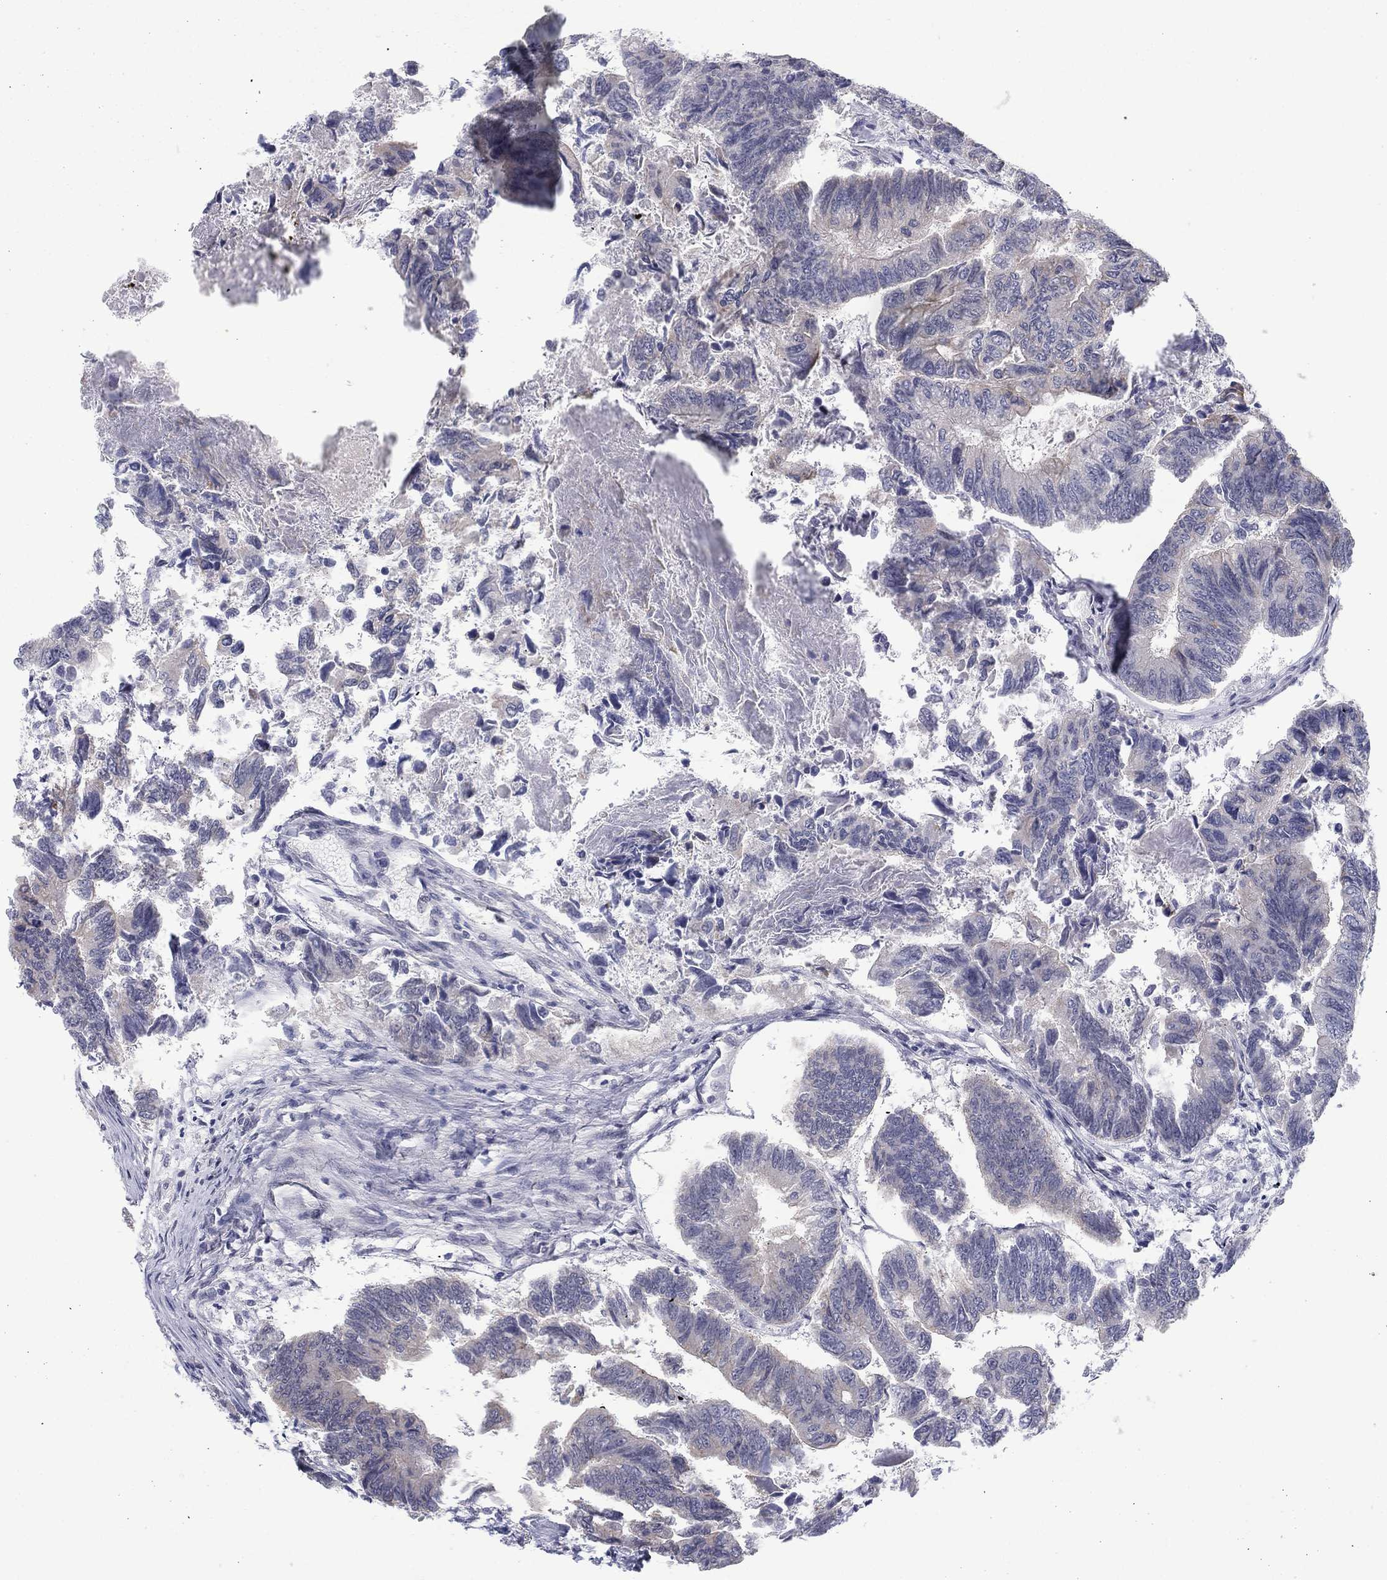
{"staining": {"intensity": "negative", "quantity": "none", "location": "none"}, "tissue": "colorectal cancer", "cell_type": "Tumor cells", "image_type": "cancer", "snomed": [{"axis": "morphology", "description": "Adenocarcinoma, NOS"}, {"axis": "topography", "description": "Colon"}], "caption": "This is an immunohistochemistry image of human colorectal cancer (adenocarcinoma). There is no expression in tumor cells.", "gene": "SLC22A2", "patient": {"sex": "female", "age": 65}}